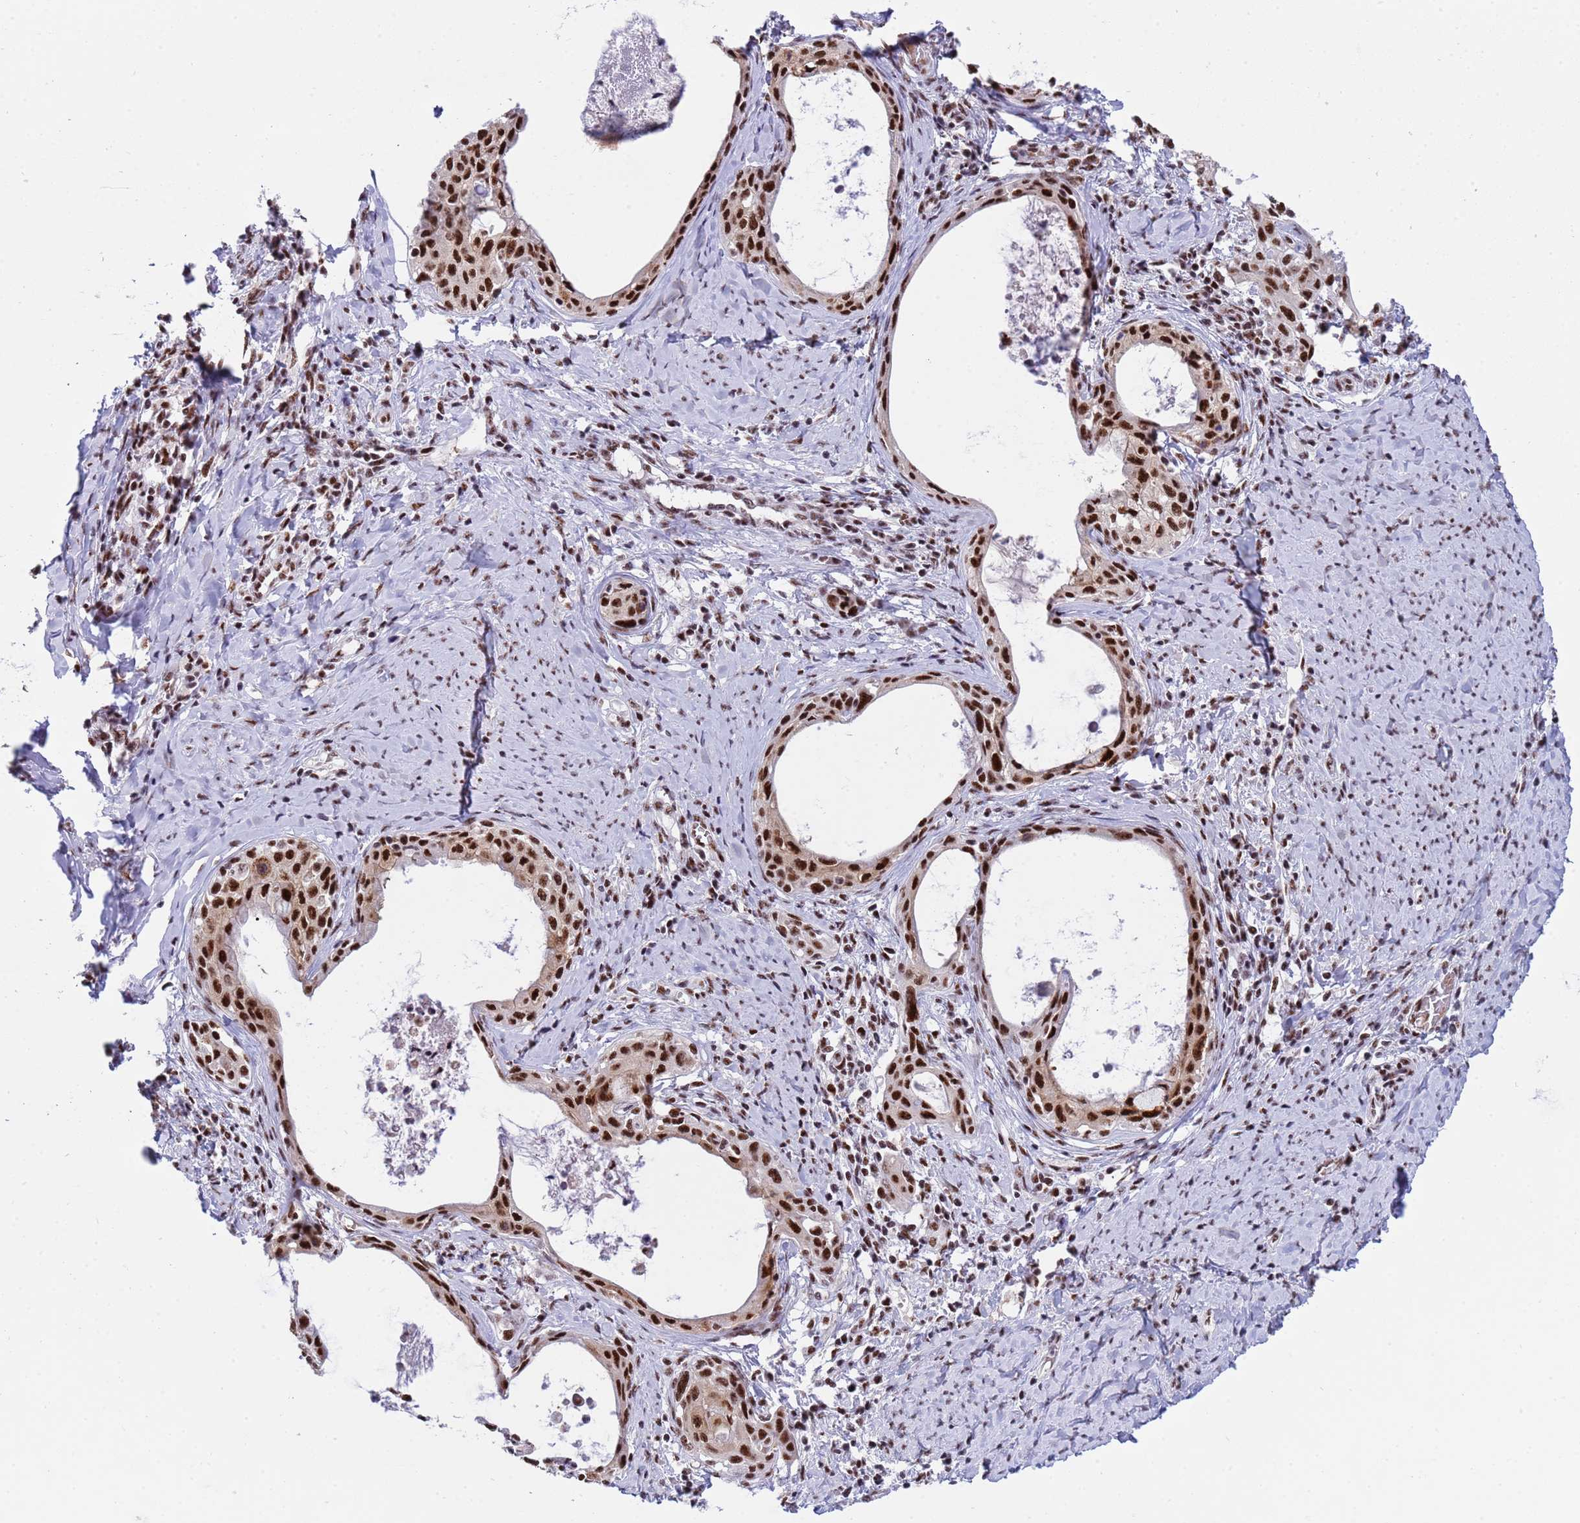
{"staining": {"intensity": "strong", "quantity": ">75%", "location": "nuclear"}, "tissue": "cervical cancer", "cell_type": "Tumor cells", "image_type": "cancer", "snomed": [{"axis": "morphology", "description": "Squamous cell carcinoma, NOS"}, {"axis": "morphology", "description": "Adenocarcinoma, NOS"}, {"axis": "topography", "description": "Cervix"}], "caption": "IHC image of neoplastic tissue: cervical squamous cell carcinoma stained using immunohistochemistry shows high levels of strong protein expression localized specifically in the nuclear of tumor cells, appearing as a nuclear brown color.", "gene": "THOC2", "patient": {"sex": "female", "age": 52}}